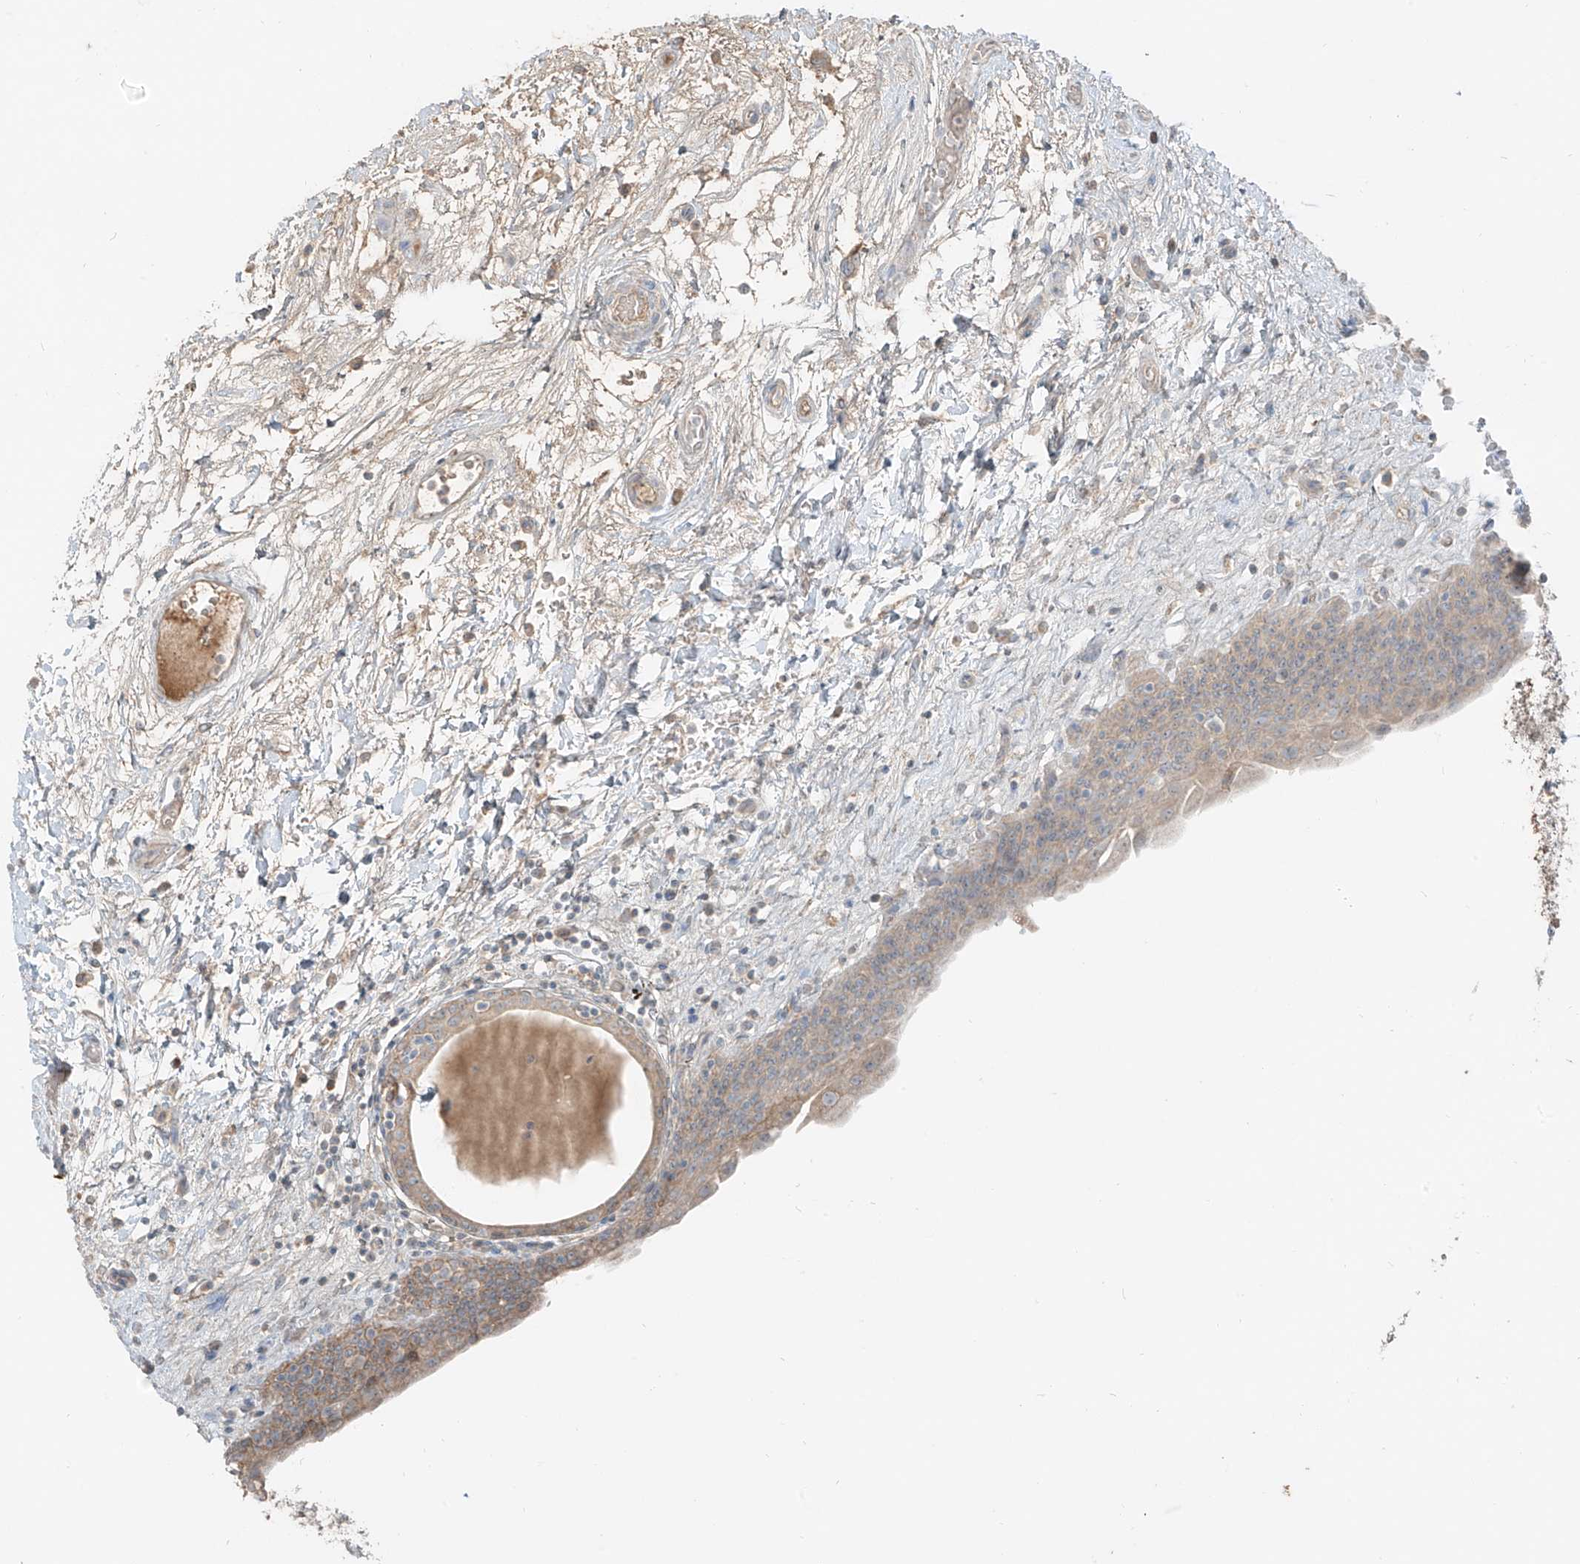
{"staining": {"intensity": "weak", "quantity": ">75%", "location": "cytoplasmic/membranous"}, "tissue": "urinary bladder", "cell_type": "Urothelial cells", "image_type": "normal", "snomed": [{"axis": "morphology", "description": "Normal tissue, NOS"}, {"axis": "topography", "description": "Urinary bladder"}], "caption": "A histopathology image of human urinary bladder stained for a protein displays weak cytoplasmic/membranous brown staining in urothelial cells.", "gene": "FSTL1", "patient": {"sex": "male", "age": 83}}